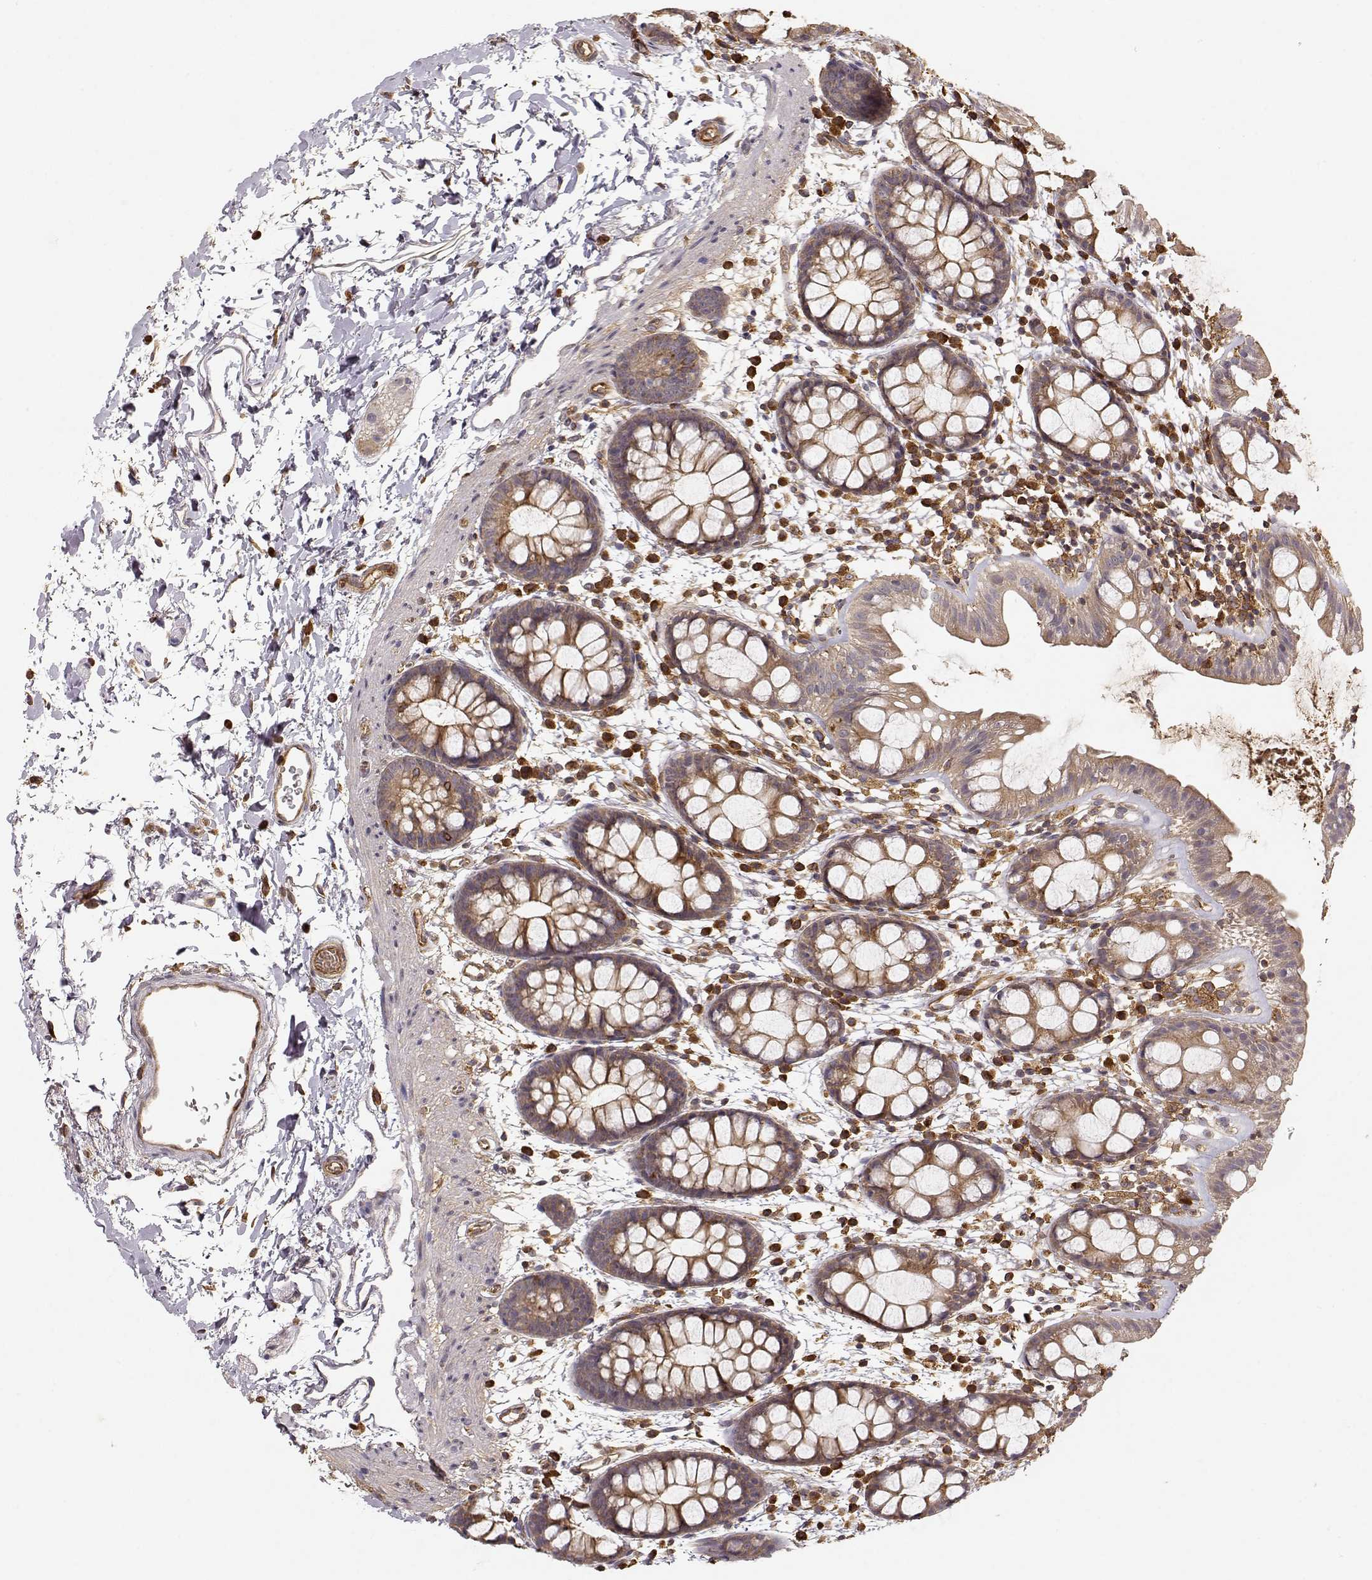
{"staining": {"intensity": "weak", "quantity": ">75%", "location": "cytoplasmic/membranous"}, "tissue": "rectum", "cell_type": "Glandular cells", "image_type": "normal", "snomed": [{"axis": "morphology", "description": "Normal tissue, NOS"}, {"axis": "topography", "description": "Rectum"}], "caption": "Rectum stained with a brown dye exhibits weak cytoplasmic/membranous positive staining in about >75% of glandular cells.", "gene": "ARHGEF2", "patient": {"sex": "male", "age": 57}}